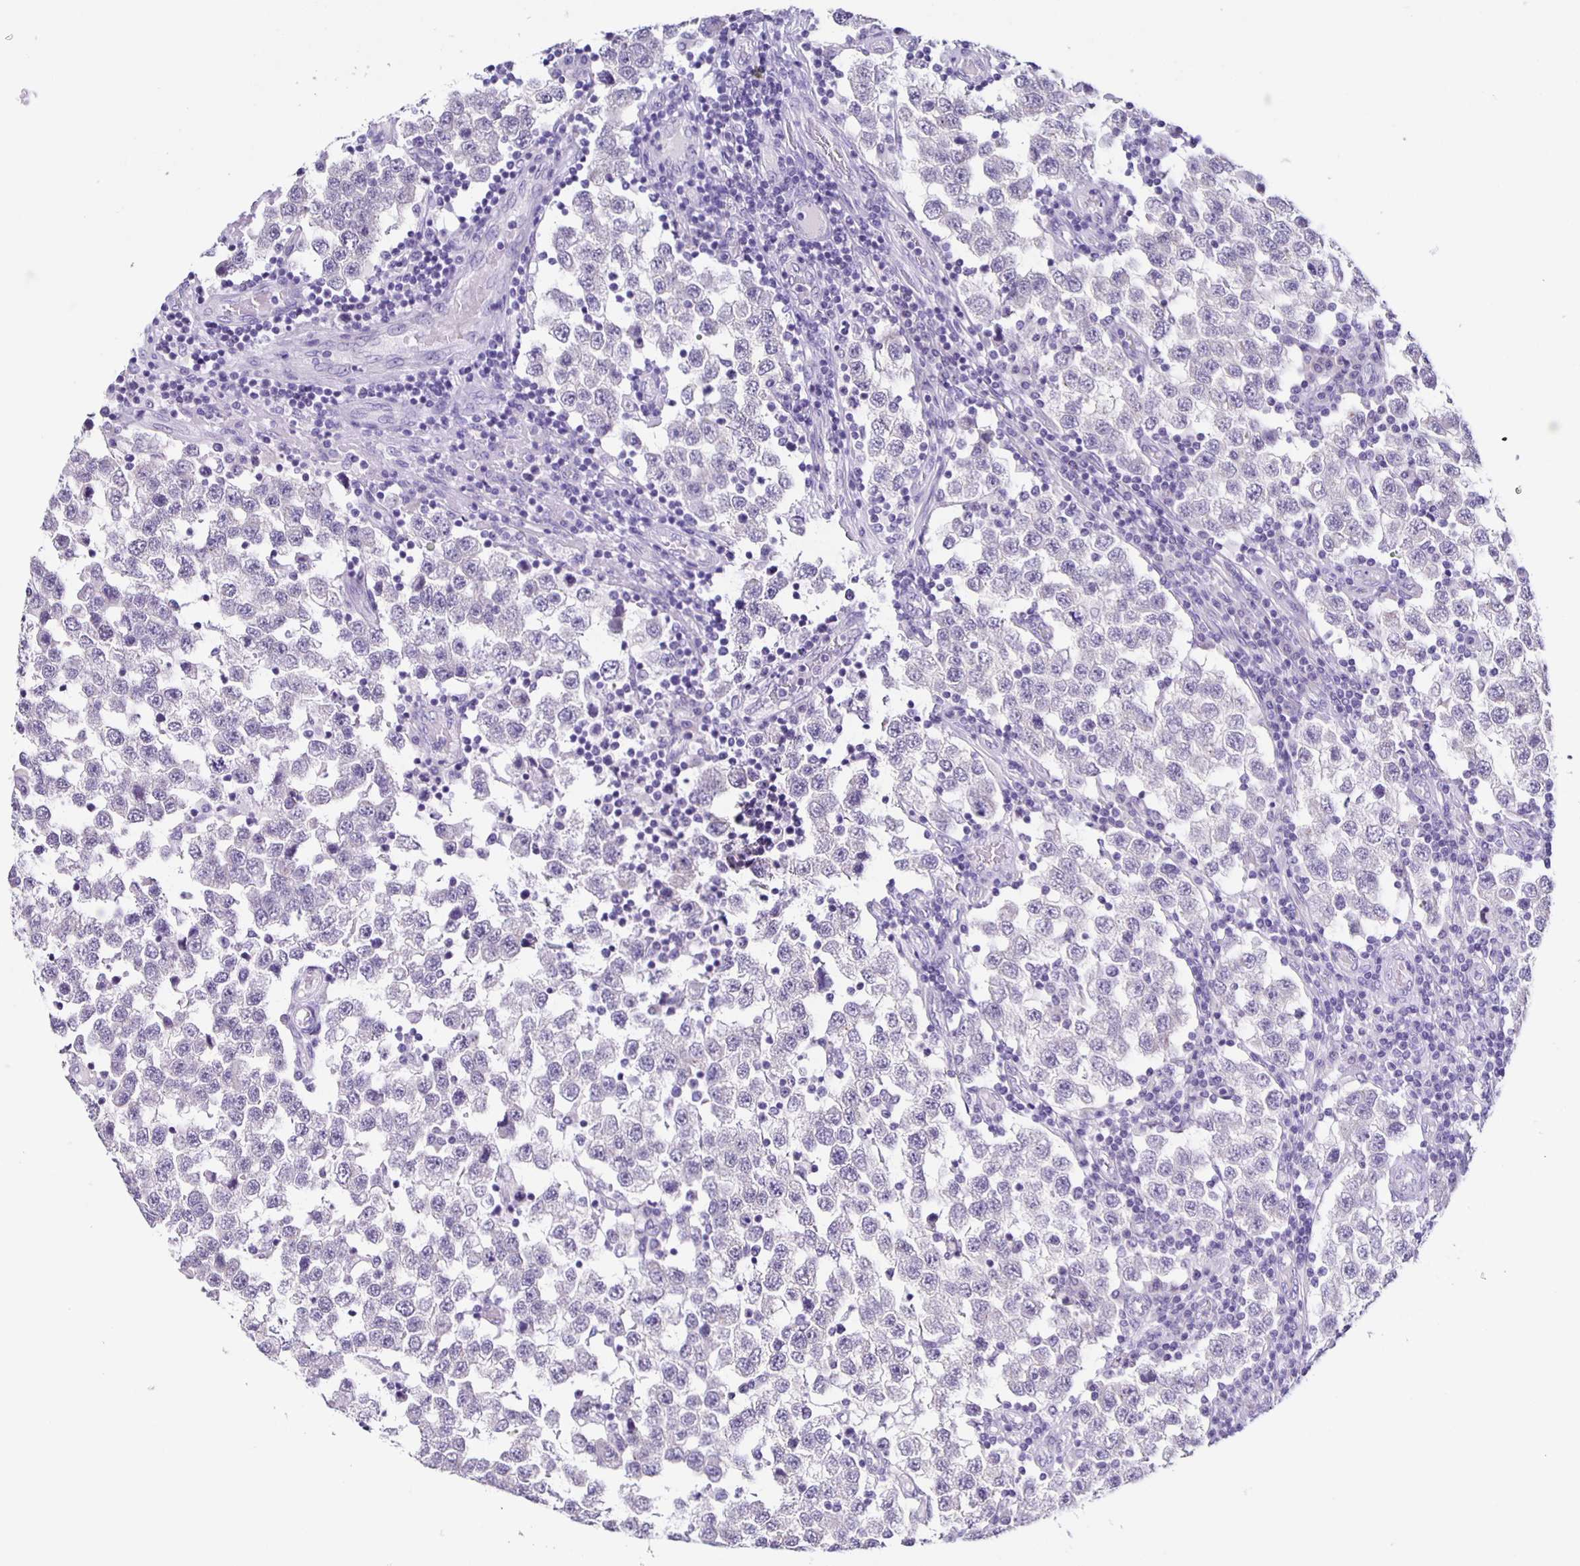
{"staining": {"intensity": "negative", "quantity": "none", "location": "none"}, "tissue": "testis cancer", "cell_type": "Tumor cells", "image_type": "cancer", "snomed": [{"axis": "morphology", "description": "Seminoma, NOS"}, {"axis": "topography", "description": "Testis"}], "caption": "Testis seminoma was stained to show a protein in brown. There is no significant staining in tumor cells.", "gene": "SLC12A3", "patient": {"sex": "male", "age": 34}}